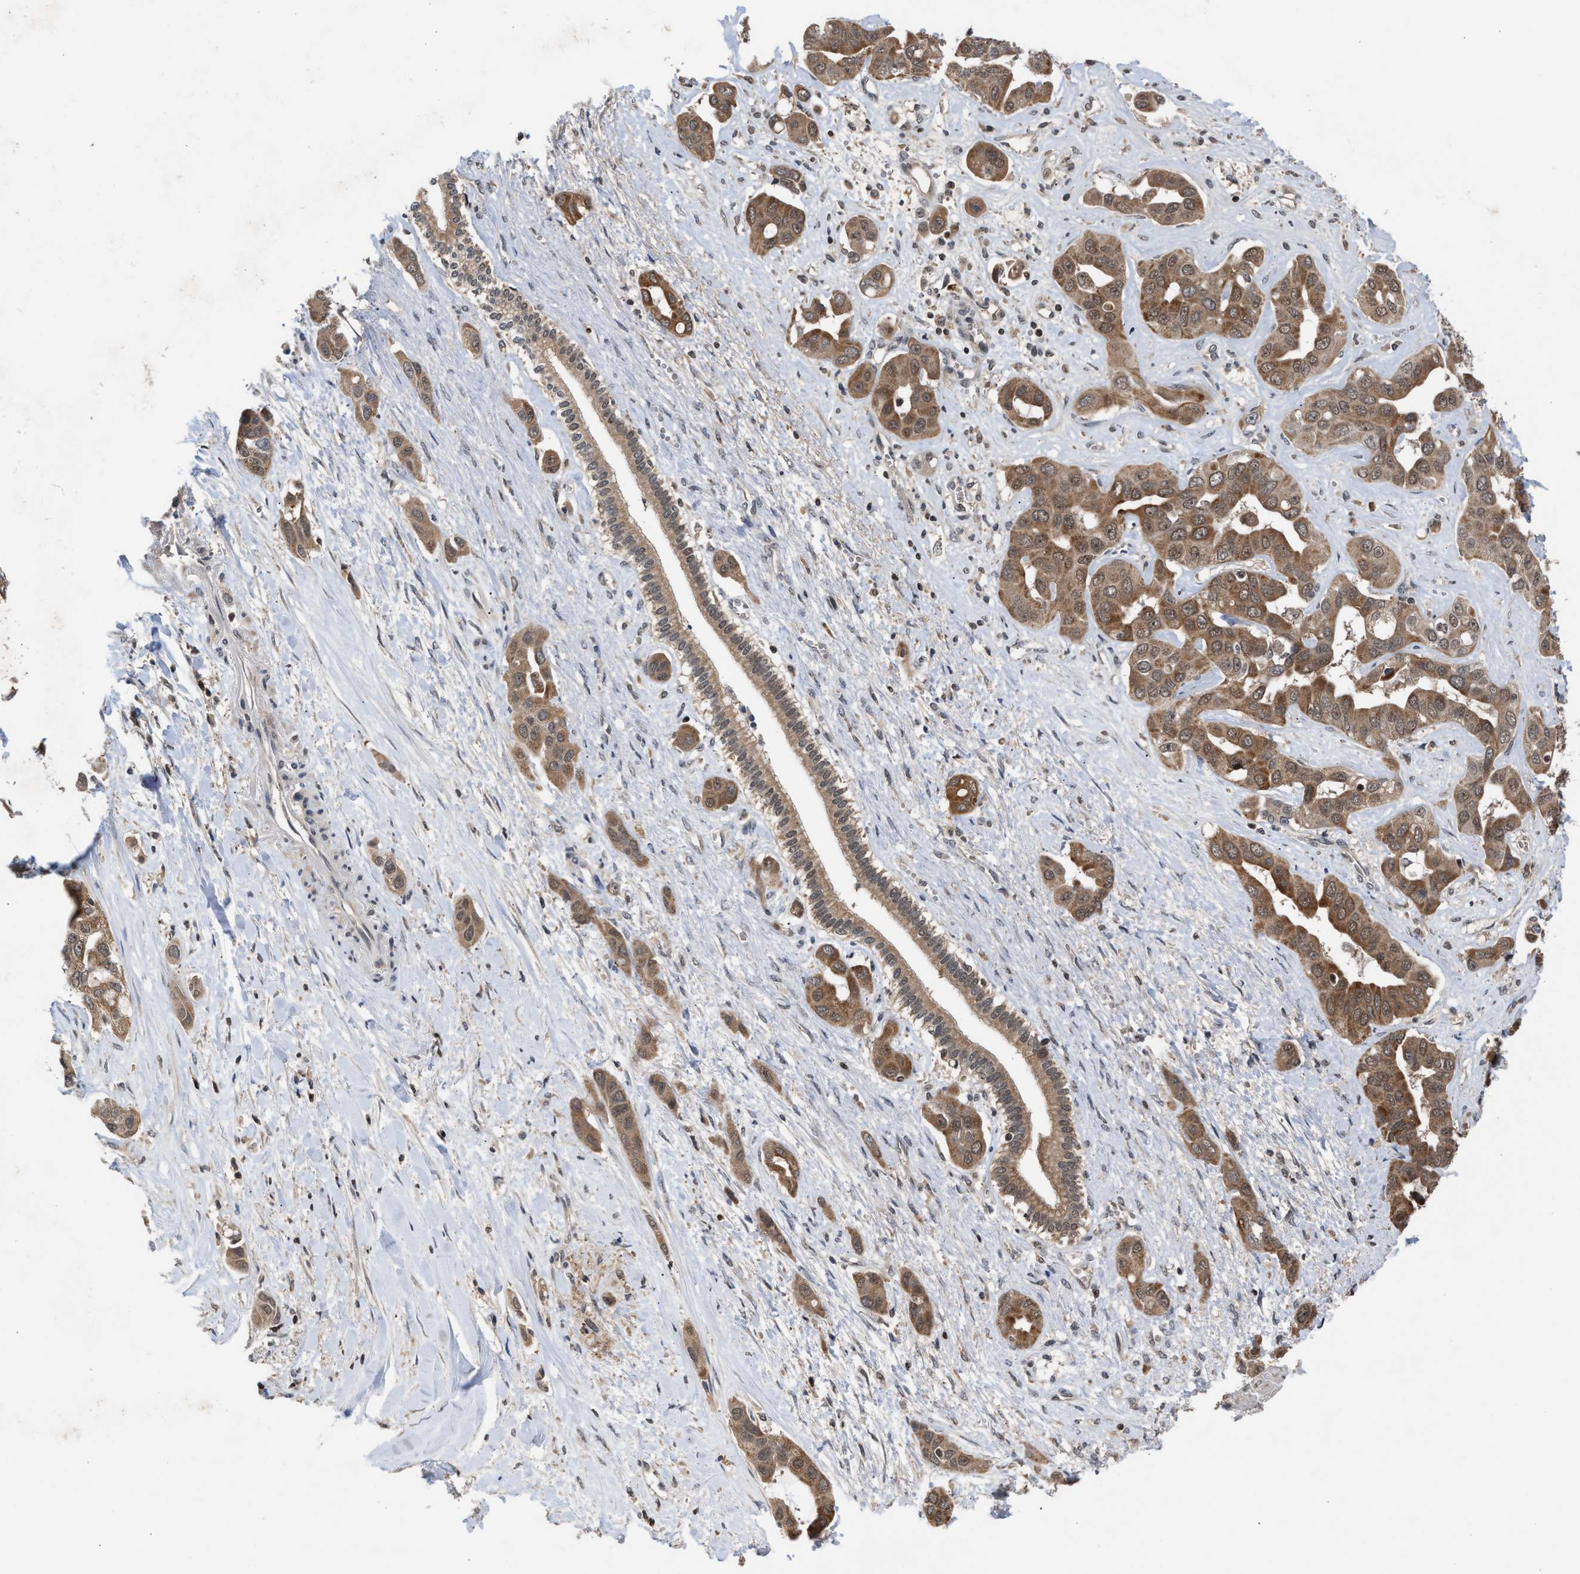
{"staining": {"intensity": "moderate", "quantity": ">75%", "location": "cytoplasmic/membranous"}, "tissue": "liver cancer", "cell_type": "Tumor cells", "image_type": "cancer", "snomed": [{"axis": "morphology", "description": "Cholangiocarcinoma"}, {"axis": "topography", "description": "Liver"}], "caption": "Liver cholangiocarcinoma tissue shows moderate cytoplasmic/membranous expression in about >75% of tumor cells (DAB (3,3'-diaminobenzidine) = brown stain, brightfield microscopy at high magnification).", "gene": "C9orf78", "patient": {"sex": "female", "age": 52}}